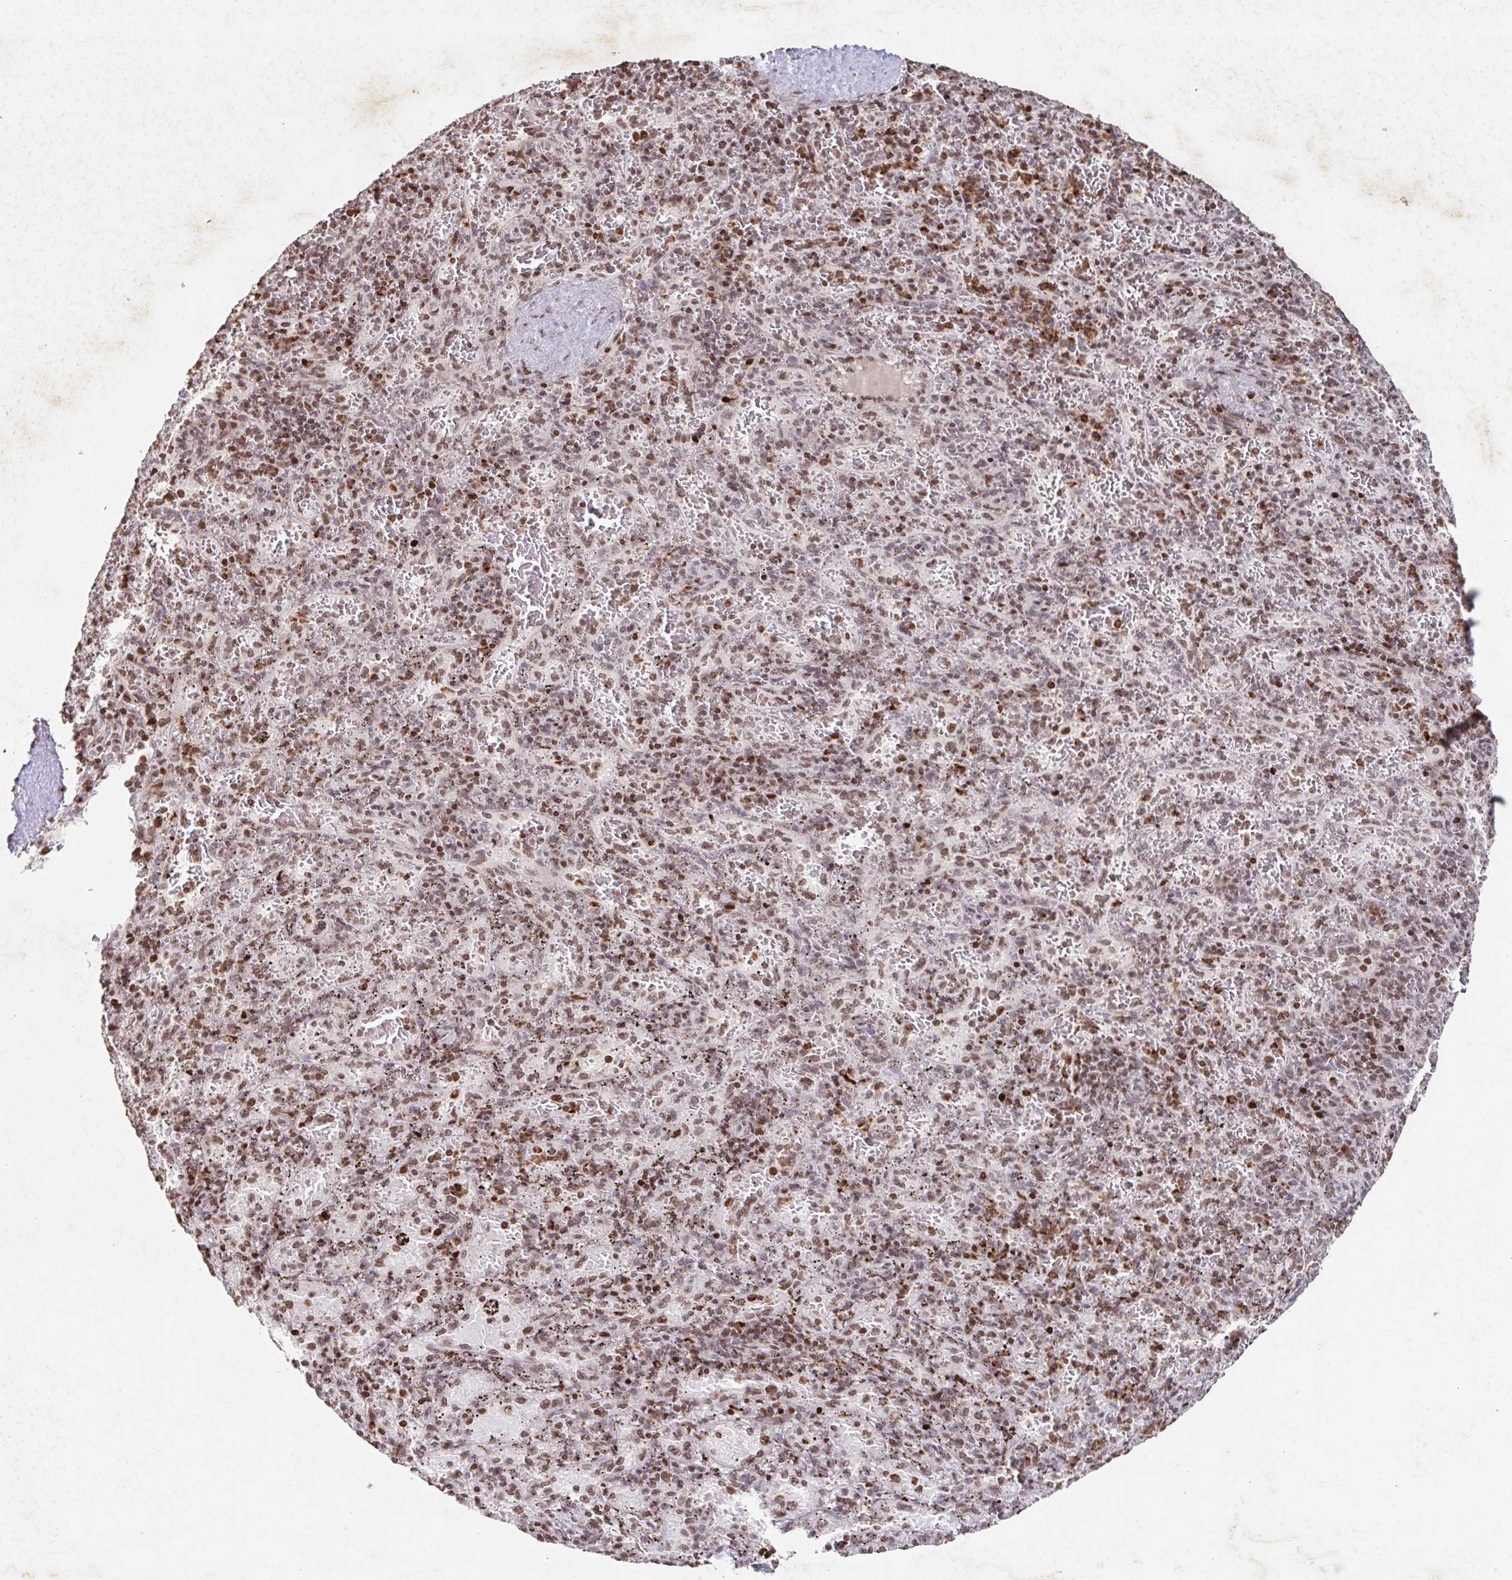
{"staining": {"intensity": "moderate", "quantity": ">75%", "location": "nuclear"}, "tissue": "spleen", "cell_type": "Cells in red pulp", "image_type": "normal", "snomed": [{"axis": "morphology", "description": "Normal tissue, NOS"}, {"axis": "topography", "description": "Spleen"}], "caption": "Immunohistochemical staining of normal spleen reveals medium levels of moderate nuclear staining in approximately >75% of cells in red pulp.", "gene": "C19orf53", "patient": {"sex": "male", "age": 57}}